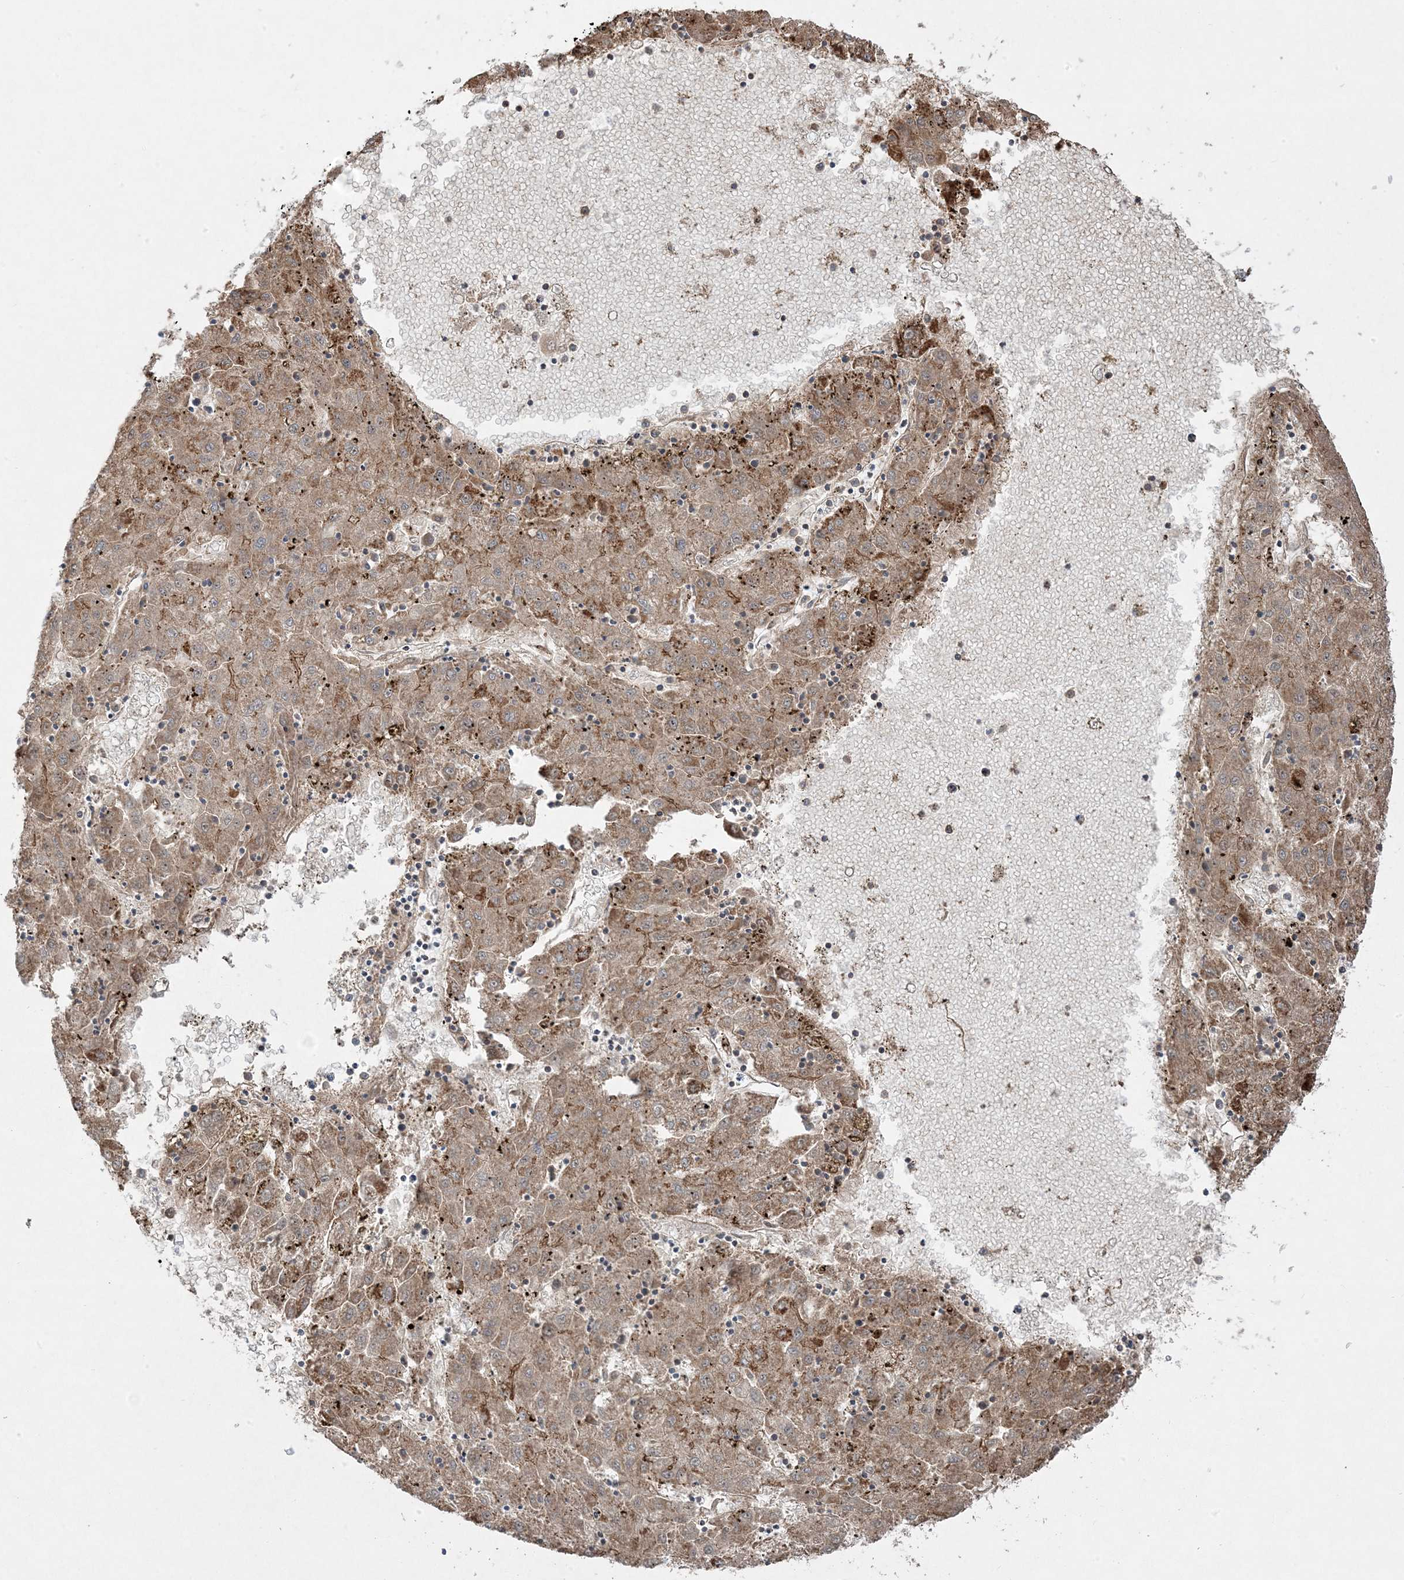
{"staining": {"intensity": "moderate", "quantity": ">75%", "location": "cytoplasmic/membranous"}, "tissue": "liver cancer", "cell_type": "Tumor cells", "image_type": "cancer", "snomed": [{"axis": "morphology", "description": "Carcinoma, Hepatocellular, NOS"}, {"axis": "topography", "description": "Liver"}], "caption": "Immunohistochemistry (DAB (3,3'-diaminobenzidine)) staining of human liver cancer (hepatocellular carcinoma) exhibits moderate cytoplasmic/membranous protein expression in approximately >75% of tumor cells.", "gene": "CLUAP1", "patient": {"sex": "male", "age": 72}}